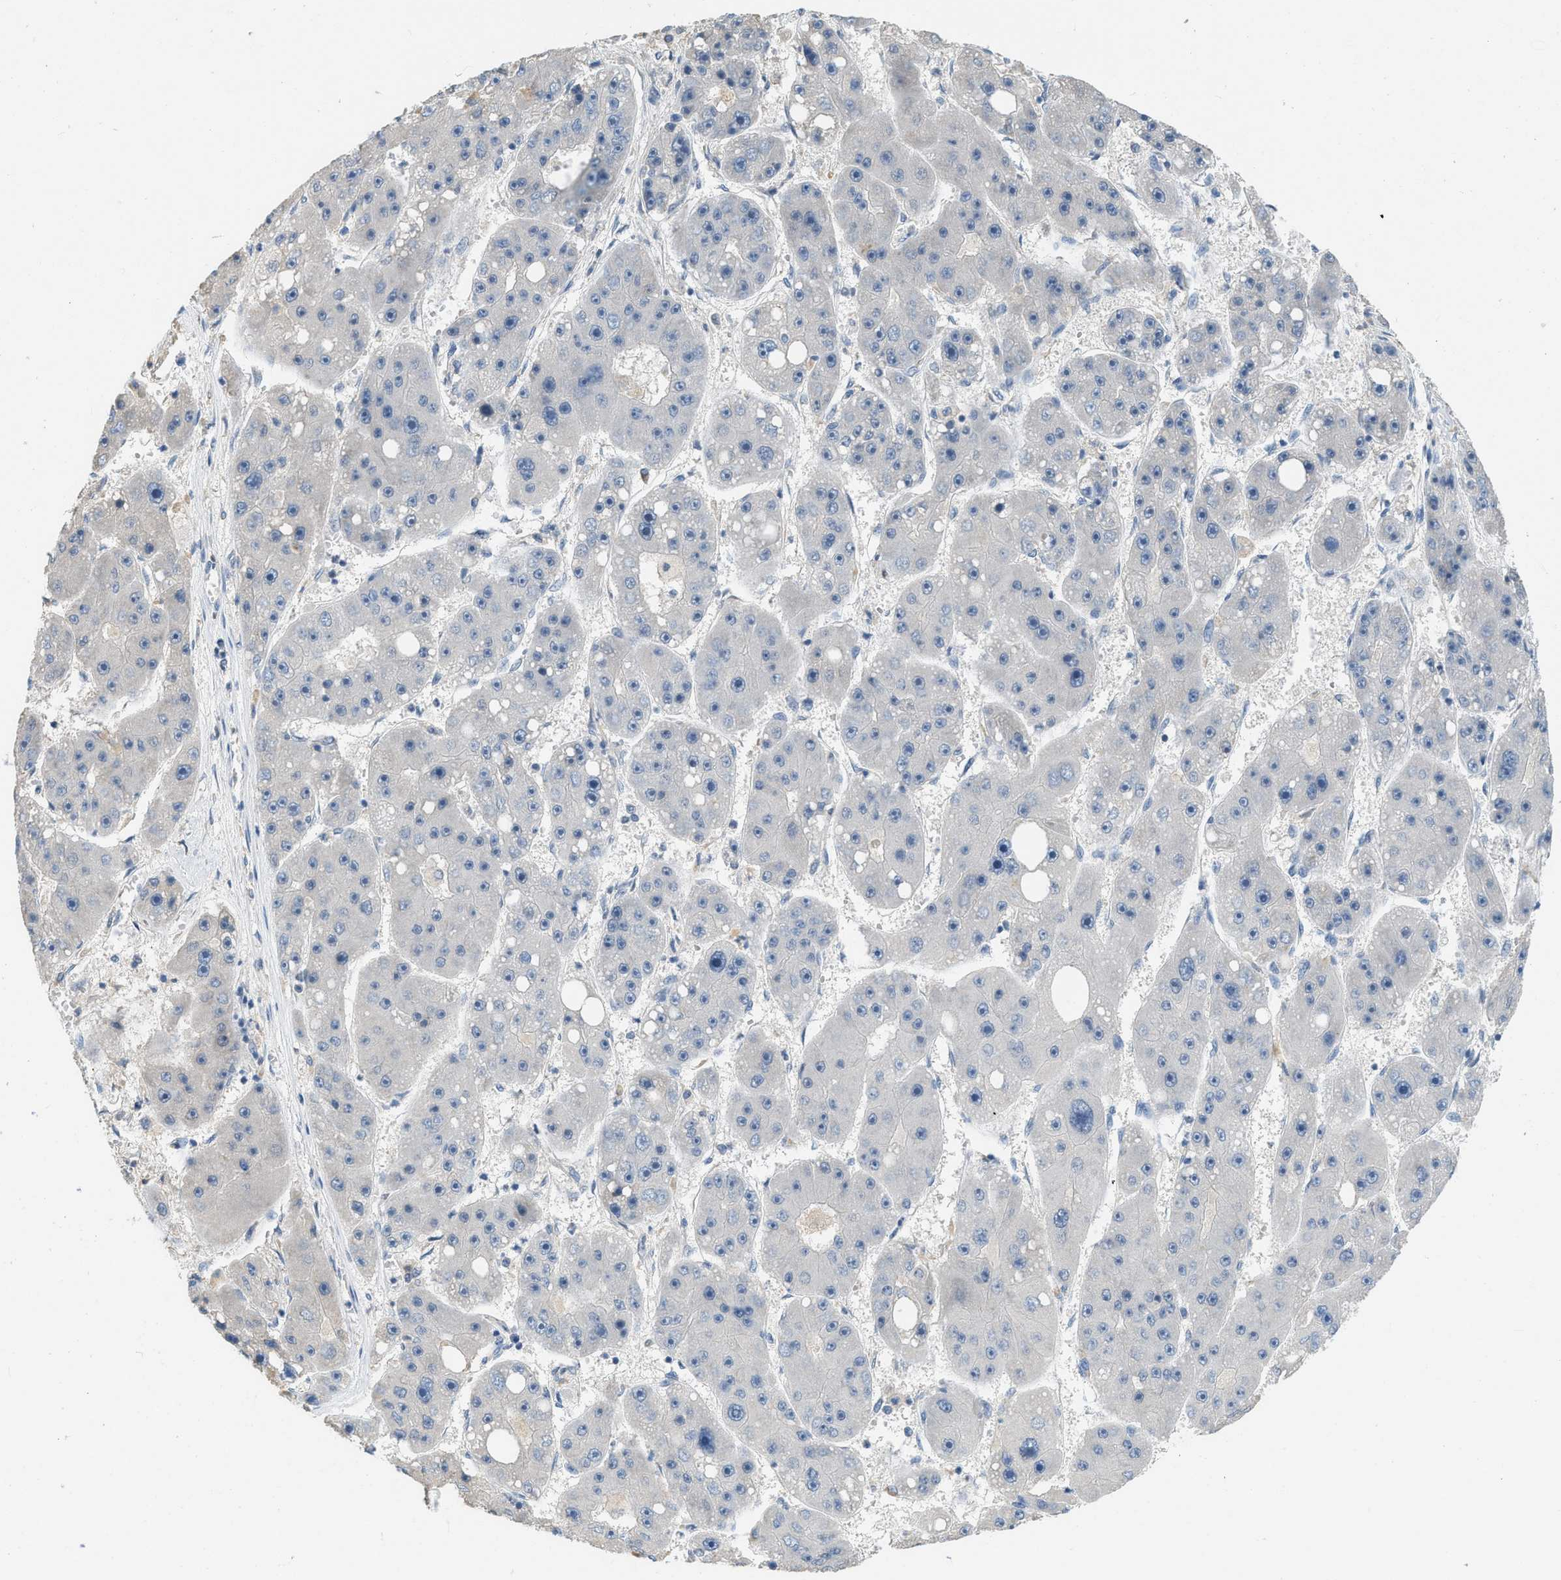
{"staining": {"intensity": "negative", "quantity": "none", "location": "none"}, "tissue": "liver cancer", "cell_type": "Tumor cells", "image_type": "cancer", "snomed": [{"axis": "morphology", "description": "Carcinoma, Hepatocellular, NOS"}, {"axis": "topography", "description": "Liver"}], "caption": "This is an immunohistochemistry (IHC) image of liver cancer. There is no positivity in tumor cells.", "gene": "MIS18A", "patient": {"sex": "female", "age": 61}}